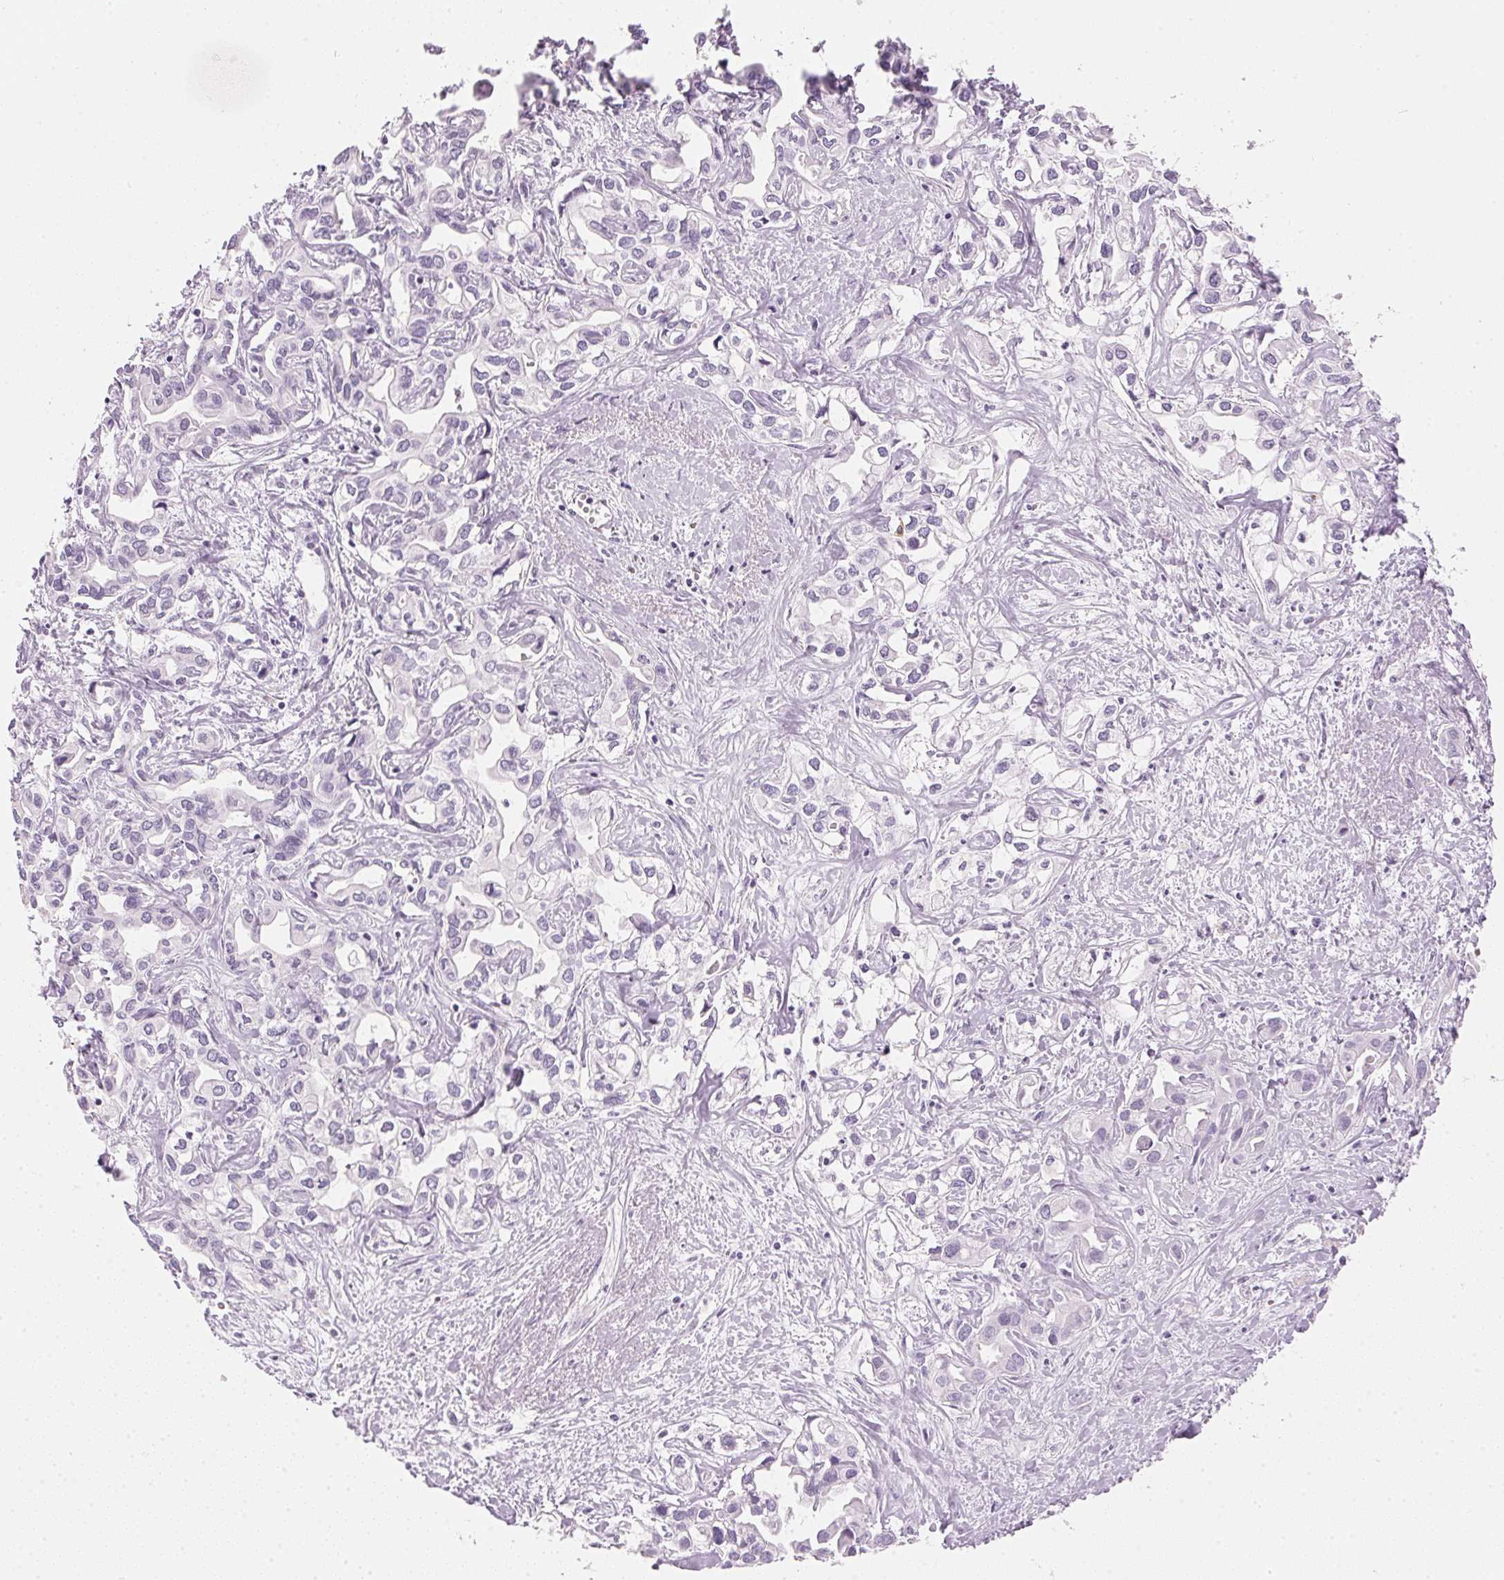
{"staining": {"intensity": "negative", "quantity": "none", "location": "none"}, "tissue": "liver cancer", "cell_type": "Tumor cells", "image_type": "cancer", "snomed": [{"axis": "morphology", "description": "Cholangiocarcinoma"}, {"axis": "topography", "description": "Liver"}], "caption": "High power microscopy histopathology image of an immunohistochemistry image of liver cancer, revealing no significant positivity in tumor cells.", "gene": "IGFBP1", "patient": {"sex": "female", "age": 64}}